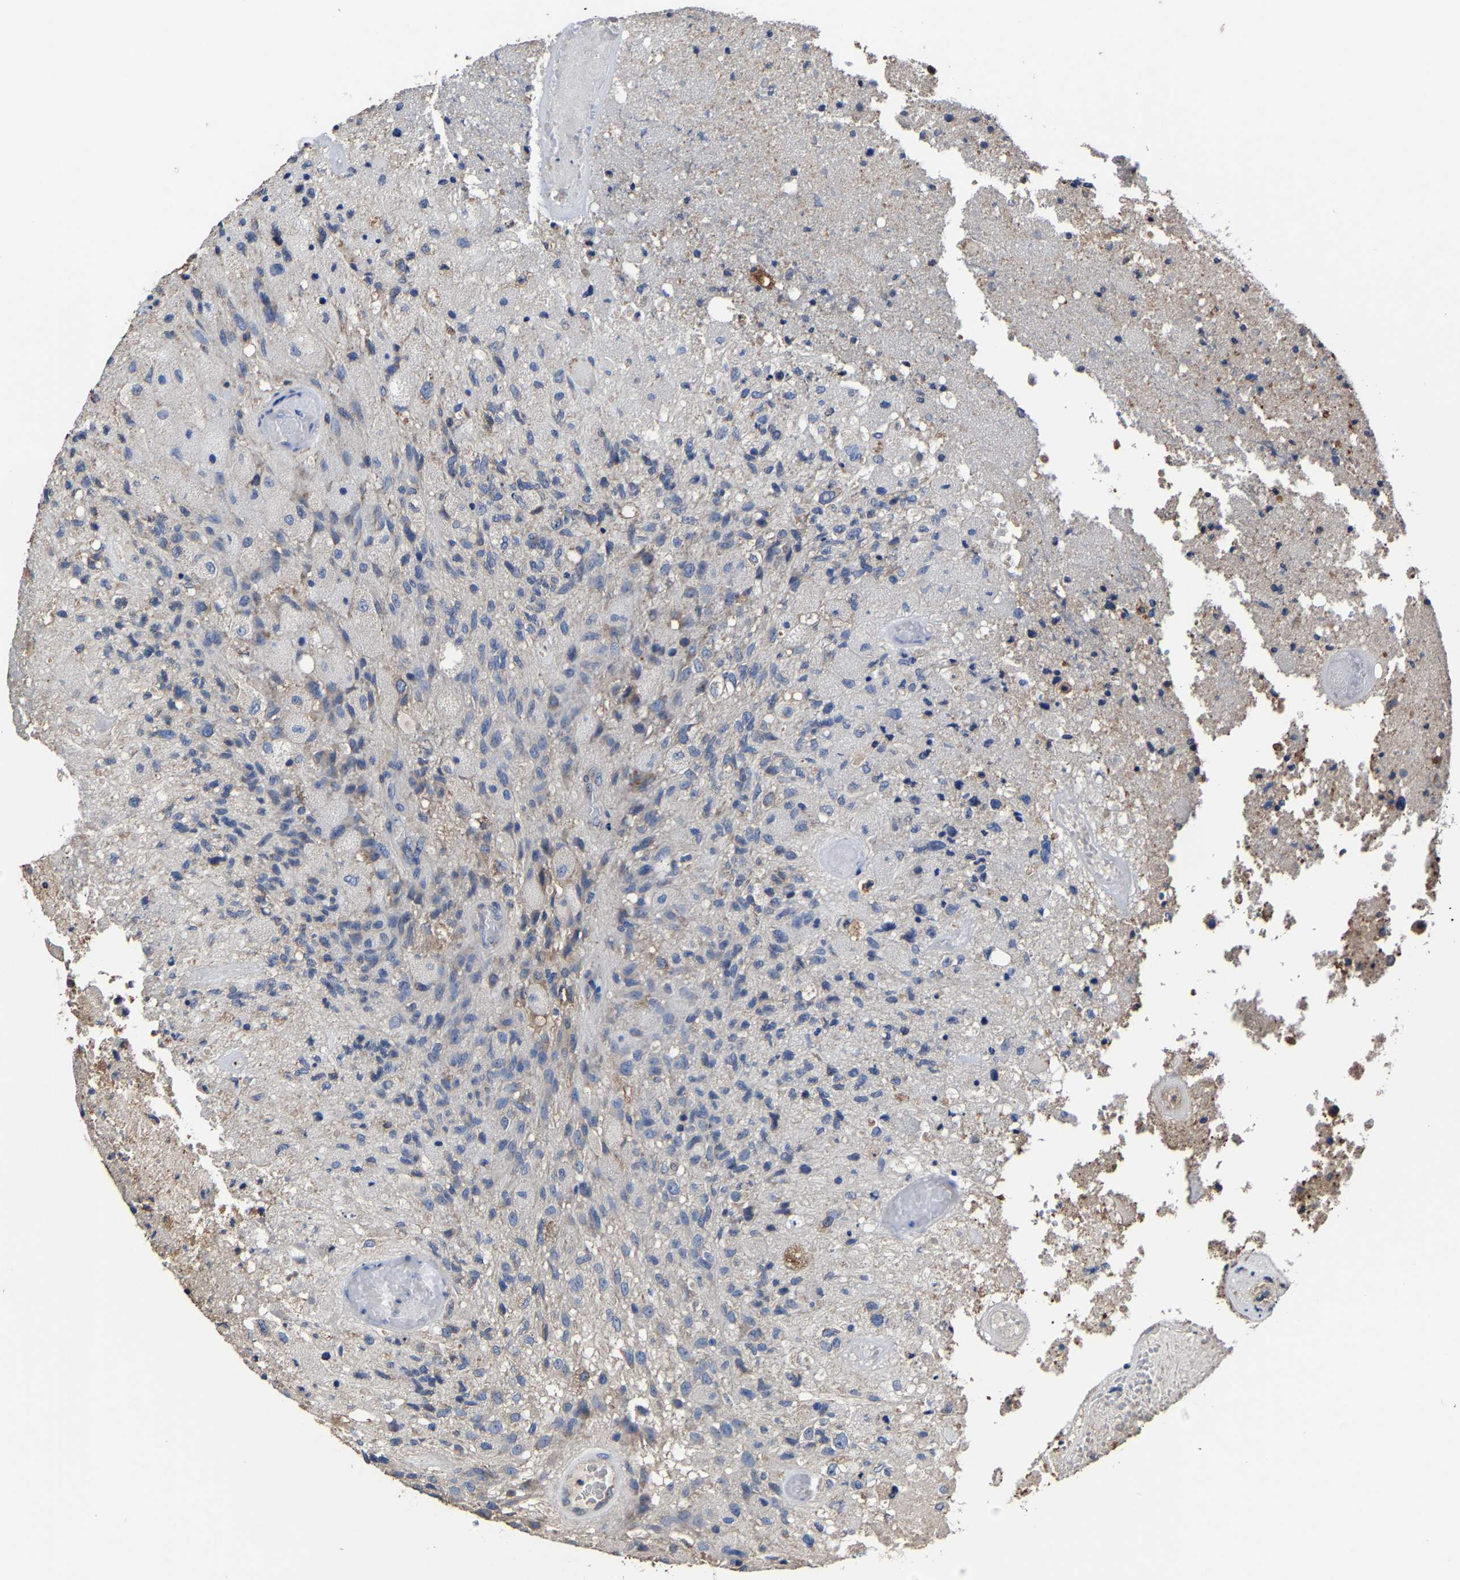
{"staining": {"intensity": "negative", "quantity": "none", "location": "none"}, "tissue": "glioma", "cell_type": "Tumor cells", "image_type": "cancer", "snomed": [{"axis": "morphology", "description": "Normal tissue, NOS"}, {"axis": "morphology", "description": "Glioma, malignant, High grade"}, {"axis": "topography", "description": "Cerebral cortex"}], "caption": "Tumor cells show no significant staining in glioma.", "gene": "ZCCHC7", "patient": {"sex": "male", "age": 77}}